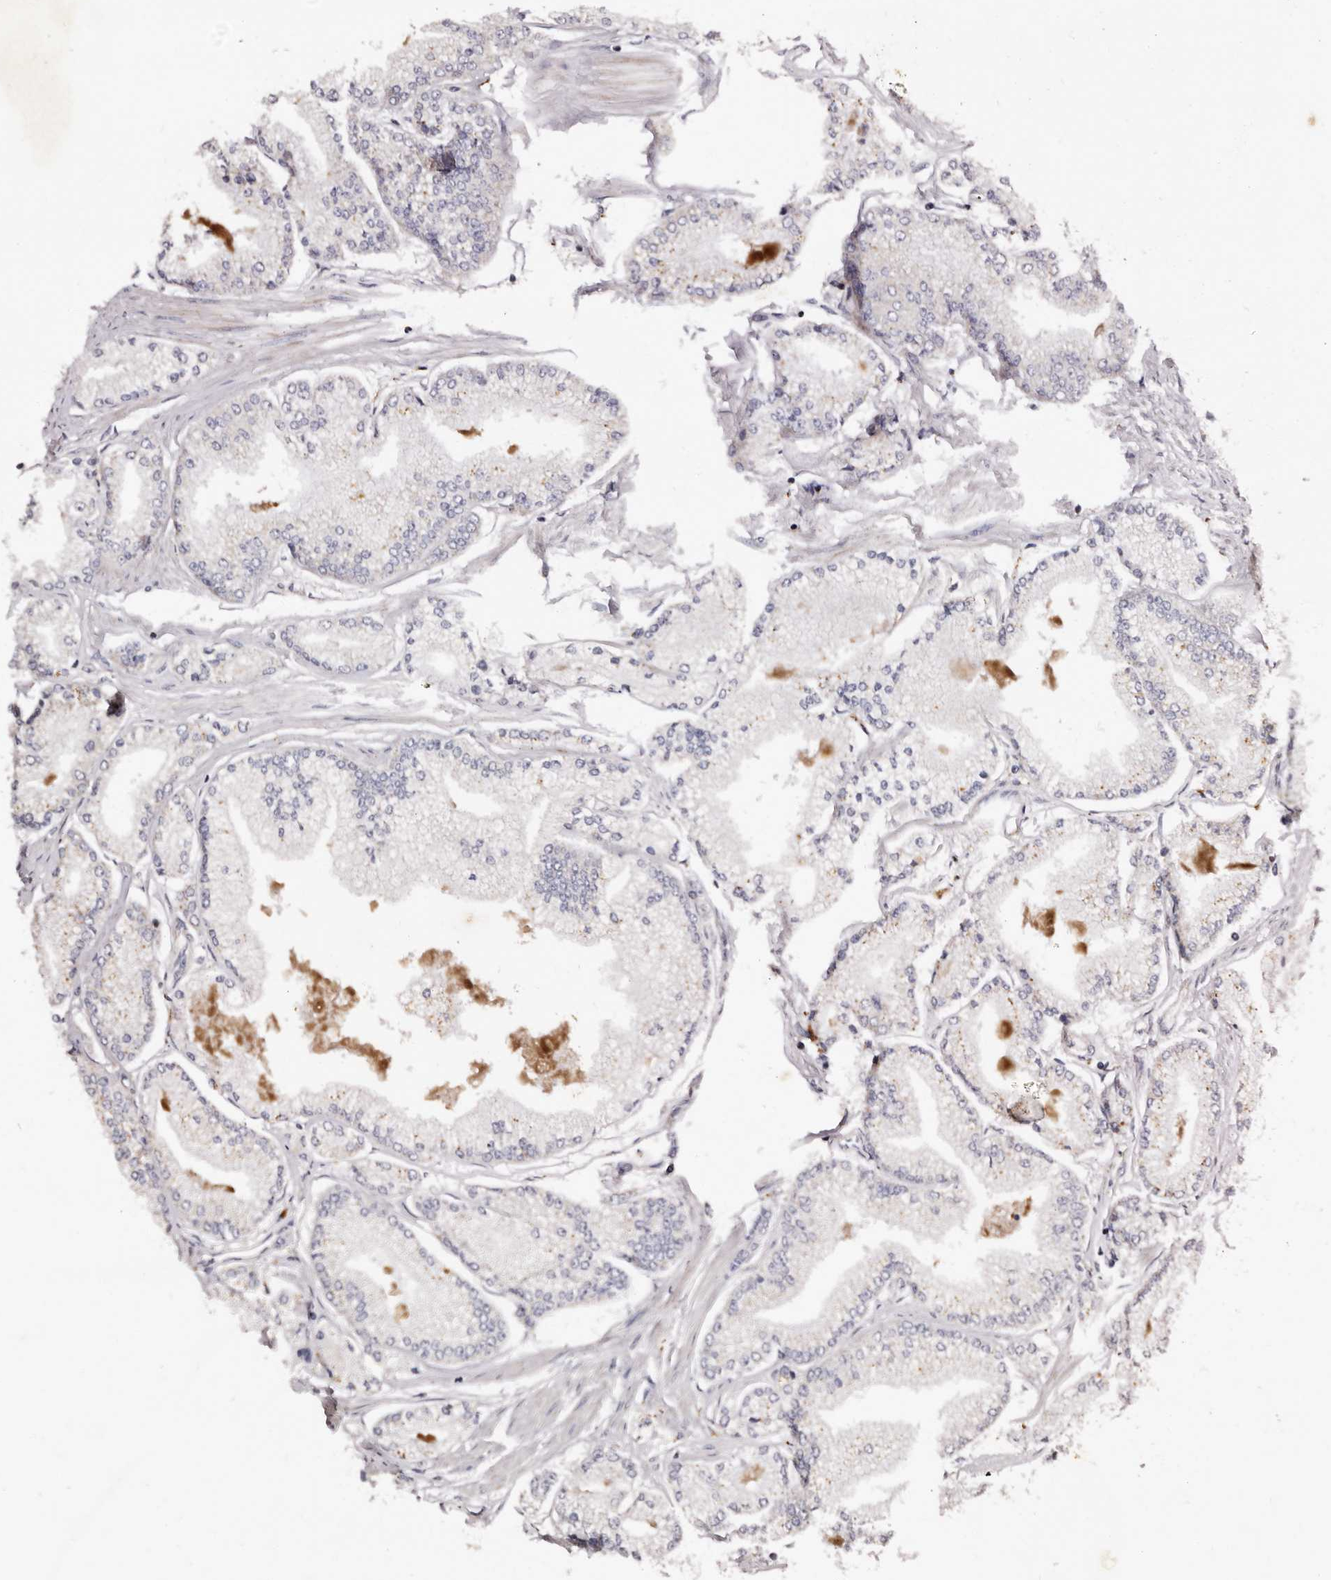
{"staining": {"intensity": "negative", "quantity": "none", "location": "none"}, "tissue": "prostate cancer", "cell_type": "Tumor cells", "image_type": "cancer", "snomed": [{"axis": "morphology", "description": "Adenocarcinoma, Low grade"}, {"axis": "topography", "description": "Prostate"}], "caption": "IHC micrograph of human adenocarcinoma (low-grade) (prostate) stained for a protein (brown), which demonstrates no expression in tumor cells.", "gene": "ADCK5", "patient": {"sex": "male", "age": 52}}